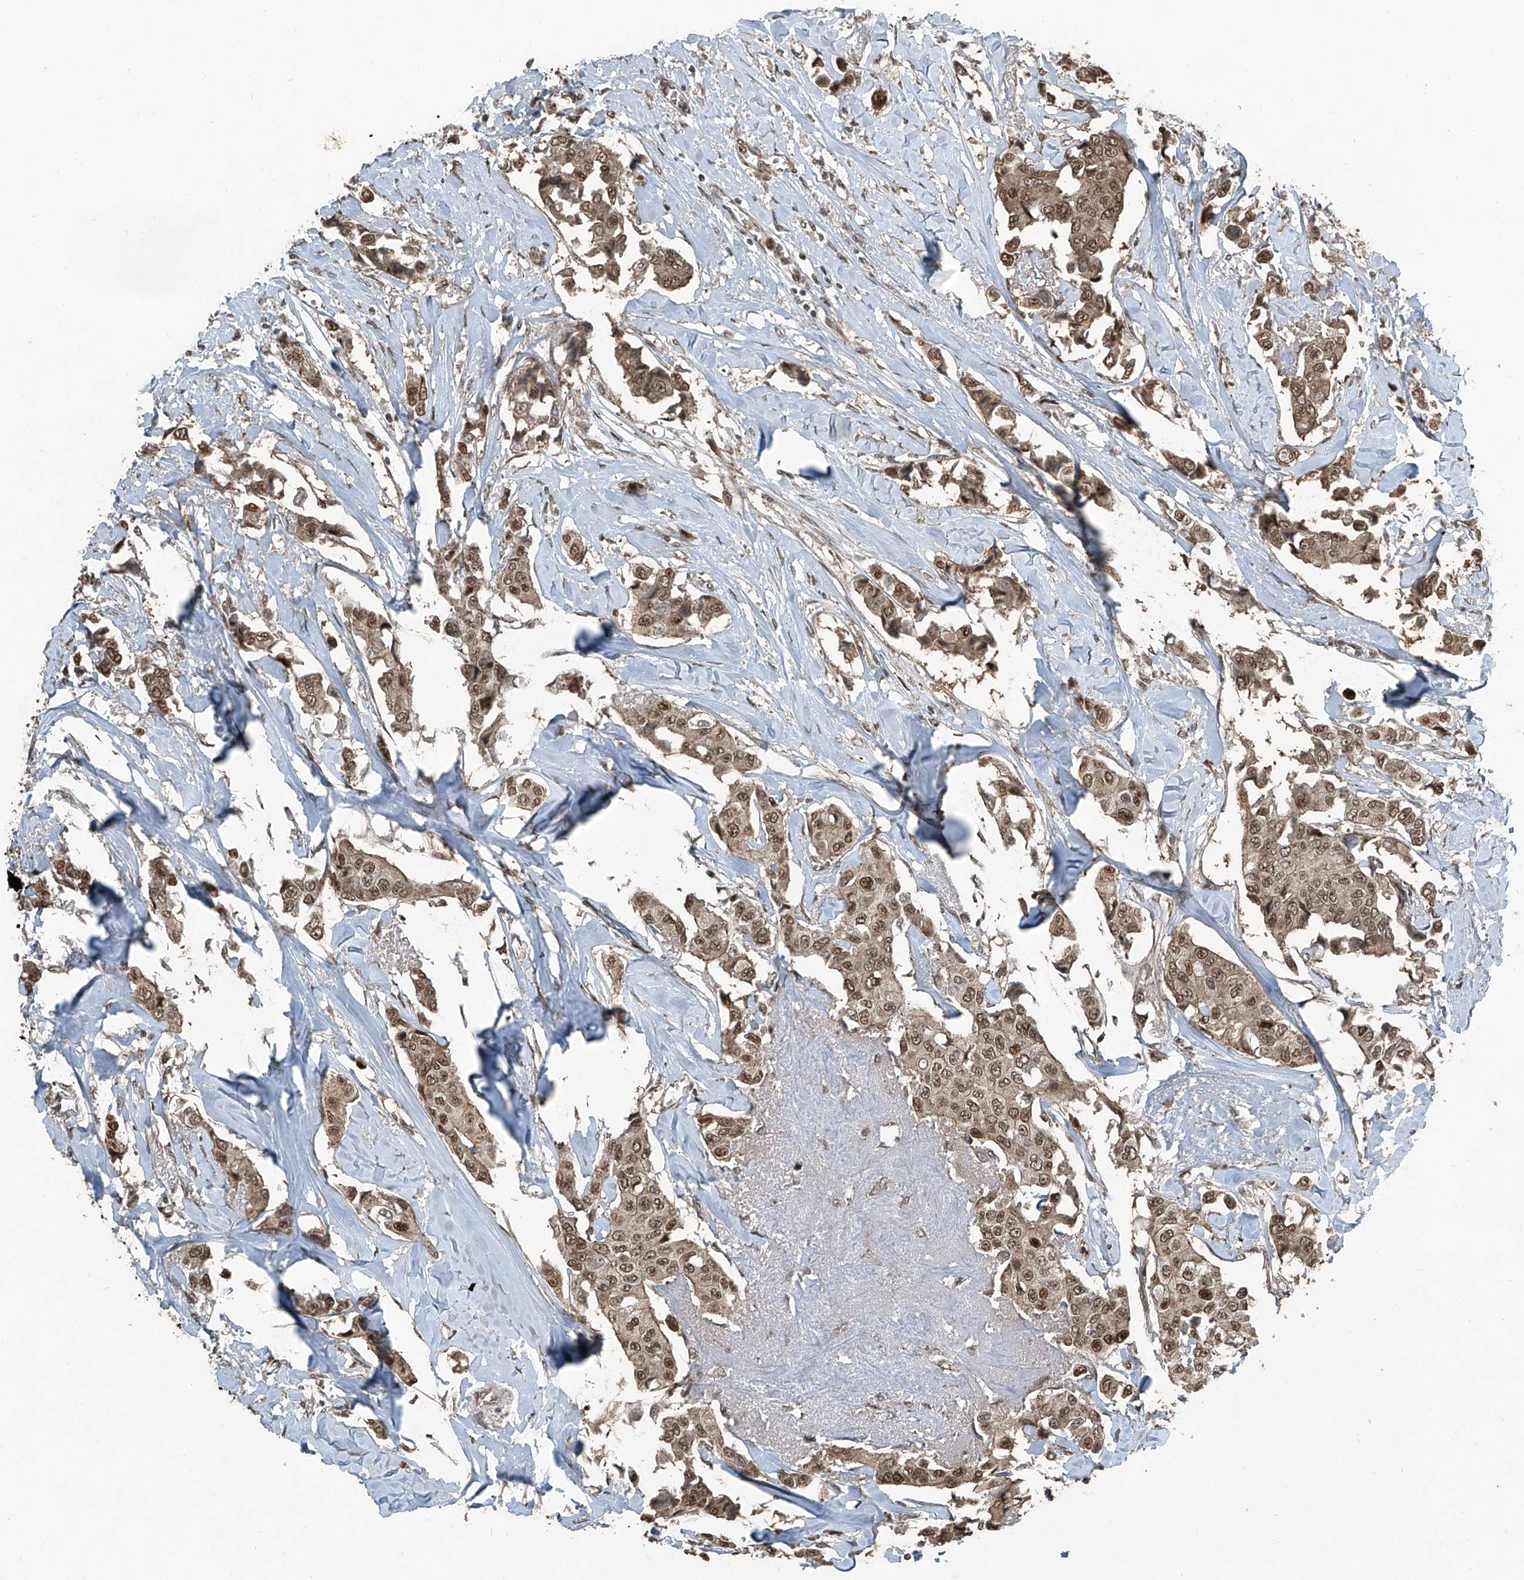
{"staining": {"intensity": "moderate", "quantity": ">75%", "location": "cytoplasmic/membranous,nuclear"}, "tissue": "breast cancer", "cell_type": "Tumor cells", "image_type": "cancer", "snomed": [{"axis": "morphology", "description": "Duct carcinoma"}, {"axis": "topography", "description": "Breast"}], "caption": "Breast cancer (infiltrating ductal carcinoma) stained with a brown dye shows moderate cytoplasmic/membranous and nuclear positive expression in approximately >75% of tumor cells.", "gene": "ZNF570", "patient": {"sex": "female", "age": 80}}